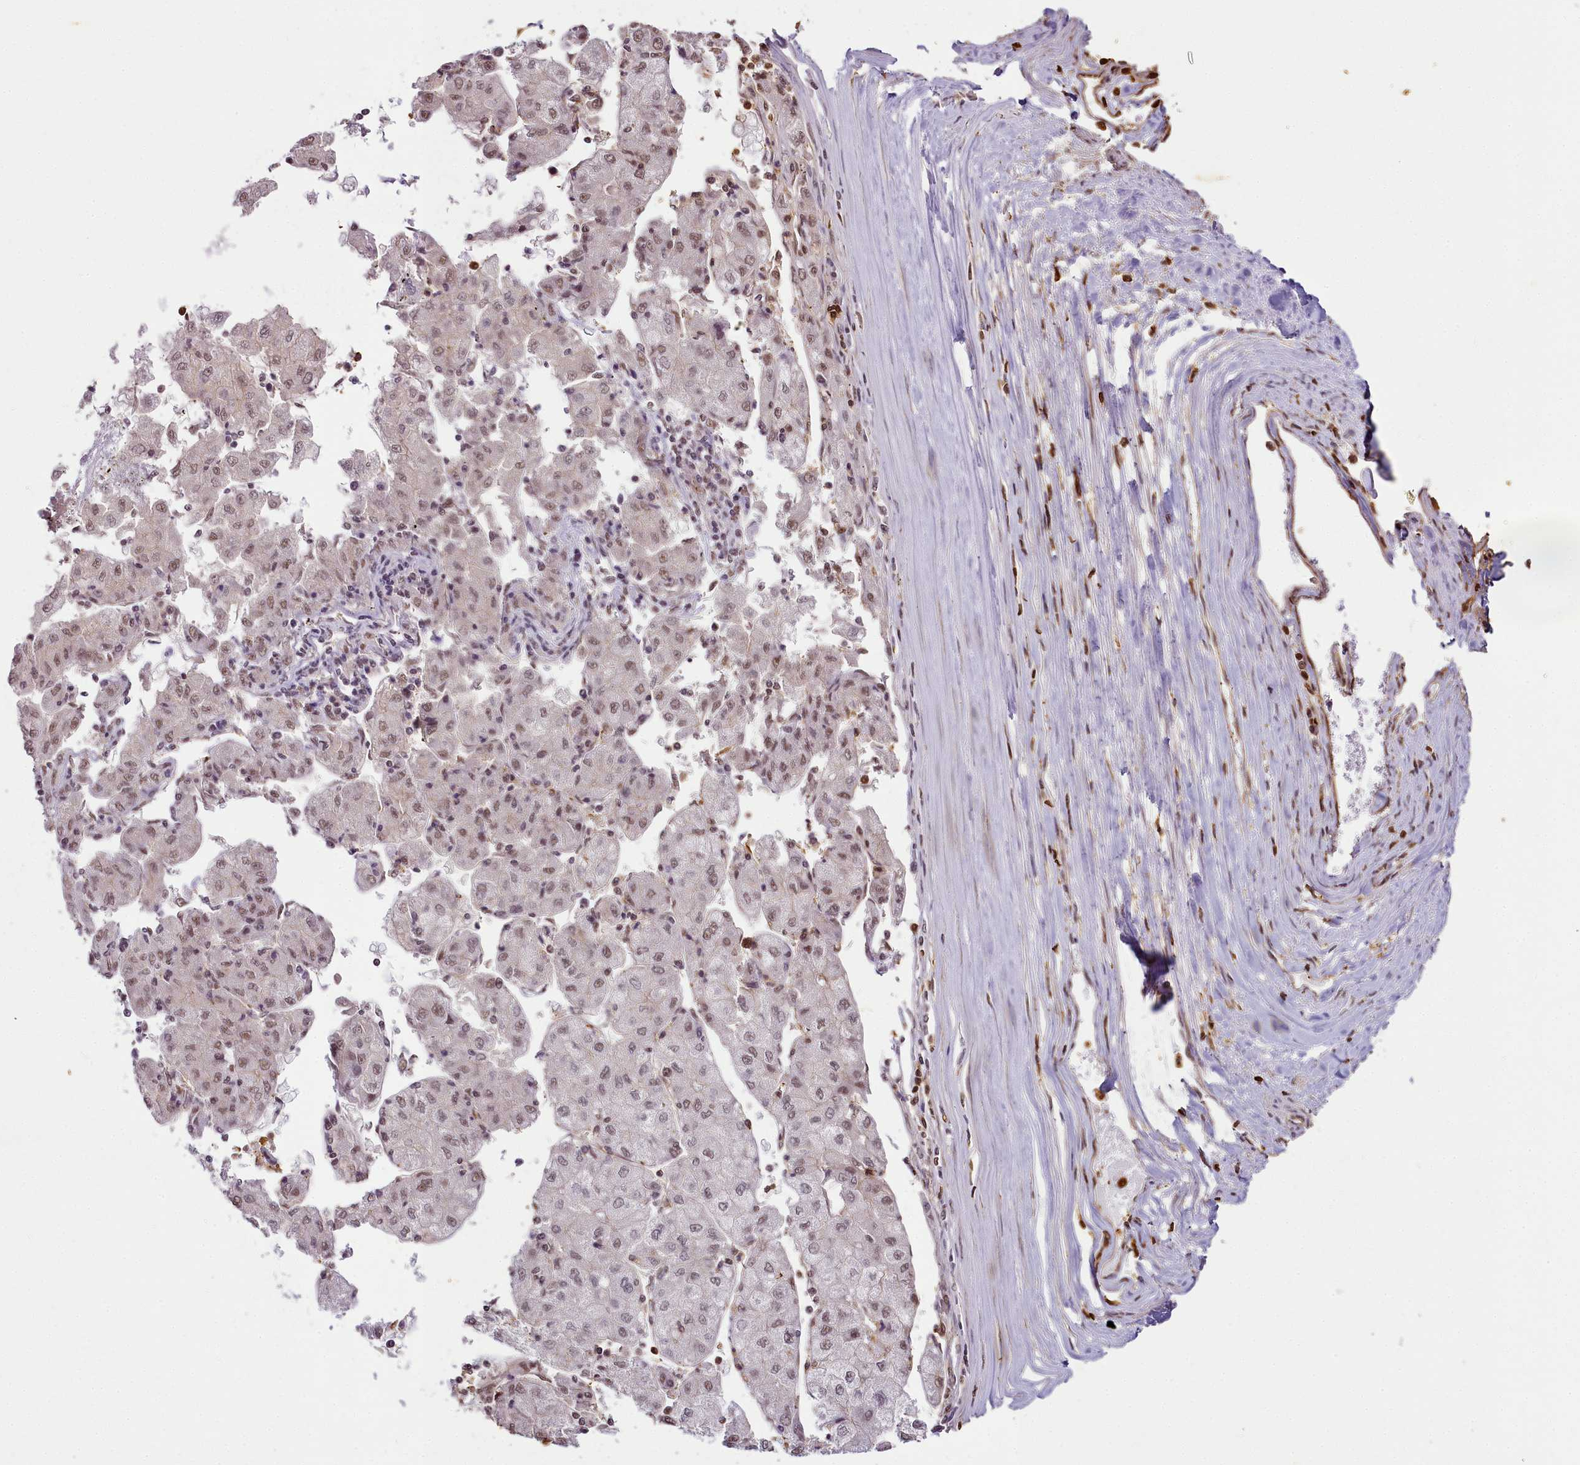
{"staining": {"intensity": "weak", "quantity": "<25%", "location": "nuclear"}, "tissue": "liver cancer", "cell_type": "Tumor cells", "image_type": "cancer", "snomed": [{"axis": "morphology", "description": "Carcinoma, Hepatocellular, NOS"}, {"axis": "topography", "description": "Liver"}], "caption": "Immunohistochemistry (IHC) photomicrograph of neoplastic tissue: liver cancer stained with DAB (3,3'-diaminobenzidine) shows no significant protein positivity in tumor cells.", "gene": "PPP4C", "patient": {"sex": "male", "age": 72}}